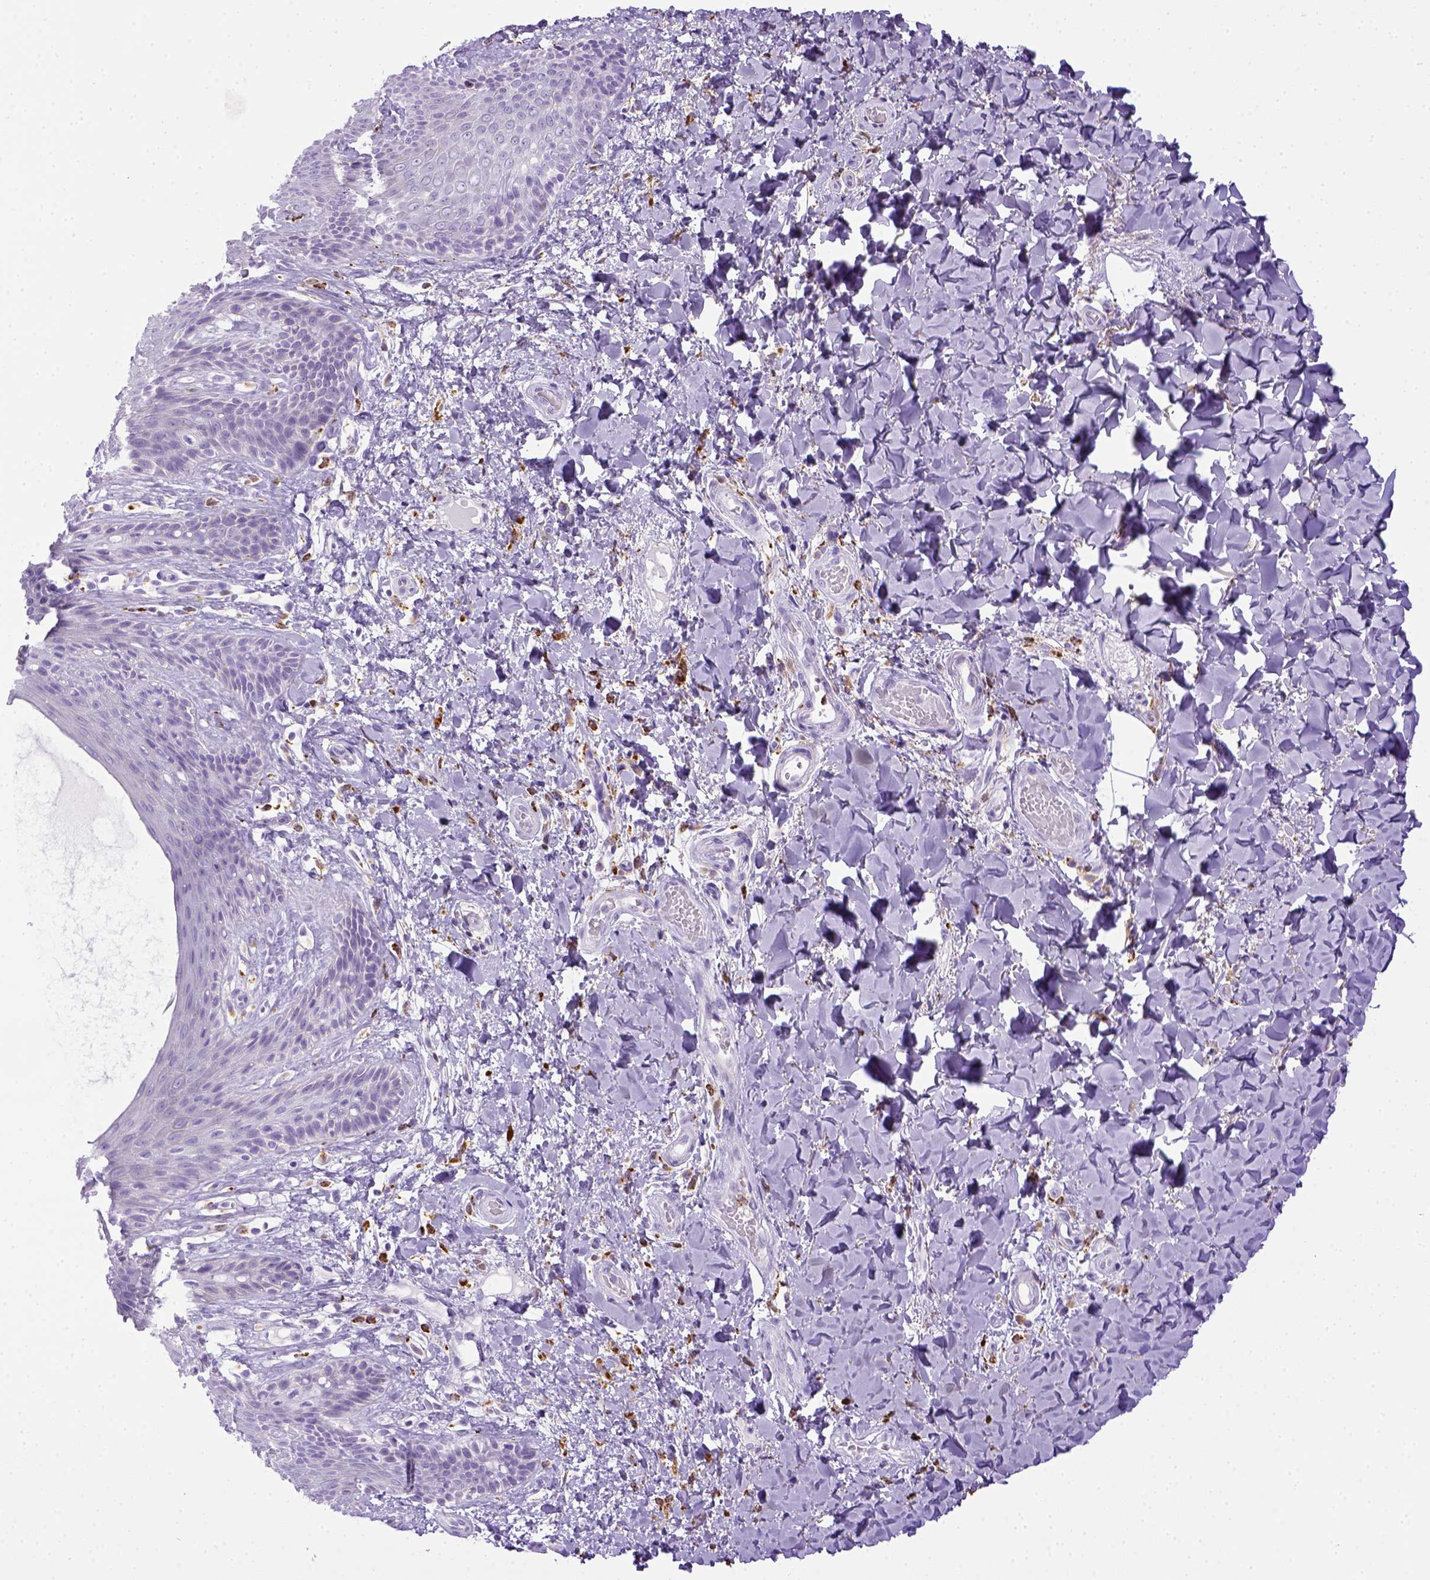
{"staining": {"intensity": "negative", "quantity": "none", "location": "none"}, "tissue": "skin", "cell_type": "Epidermal cells", "image_type": "normal", "snomed": [{"axis": "morphology", "description": "Normal tissue, NOS"}, {"axis": "topography", "description": "Anal"}], "caption": "The immunohistochemistry (IHC) micrograph has no significant expression in epidermal cells of skin. (Brightfield microscopy of DAB immunohistochemistry (IHC) at high magnification).", "gene": "CD68", "patient": {"sex": "male", "age": 36}}